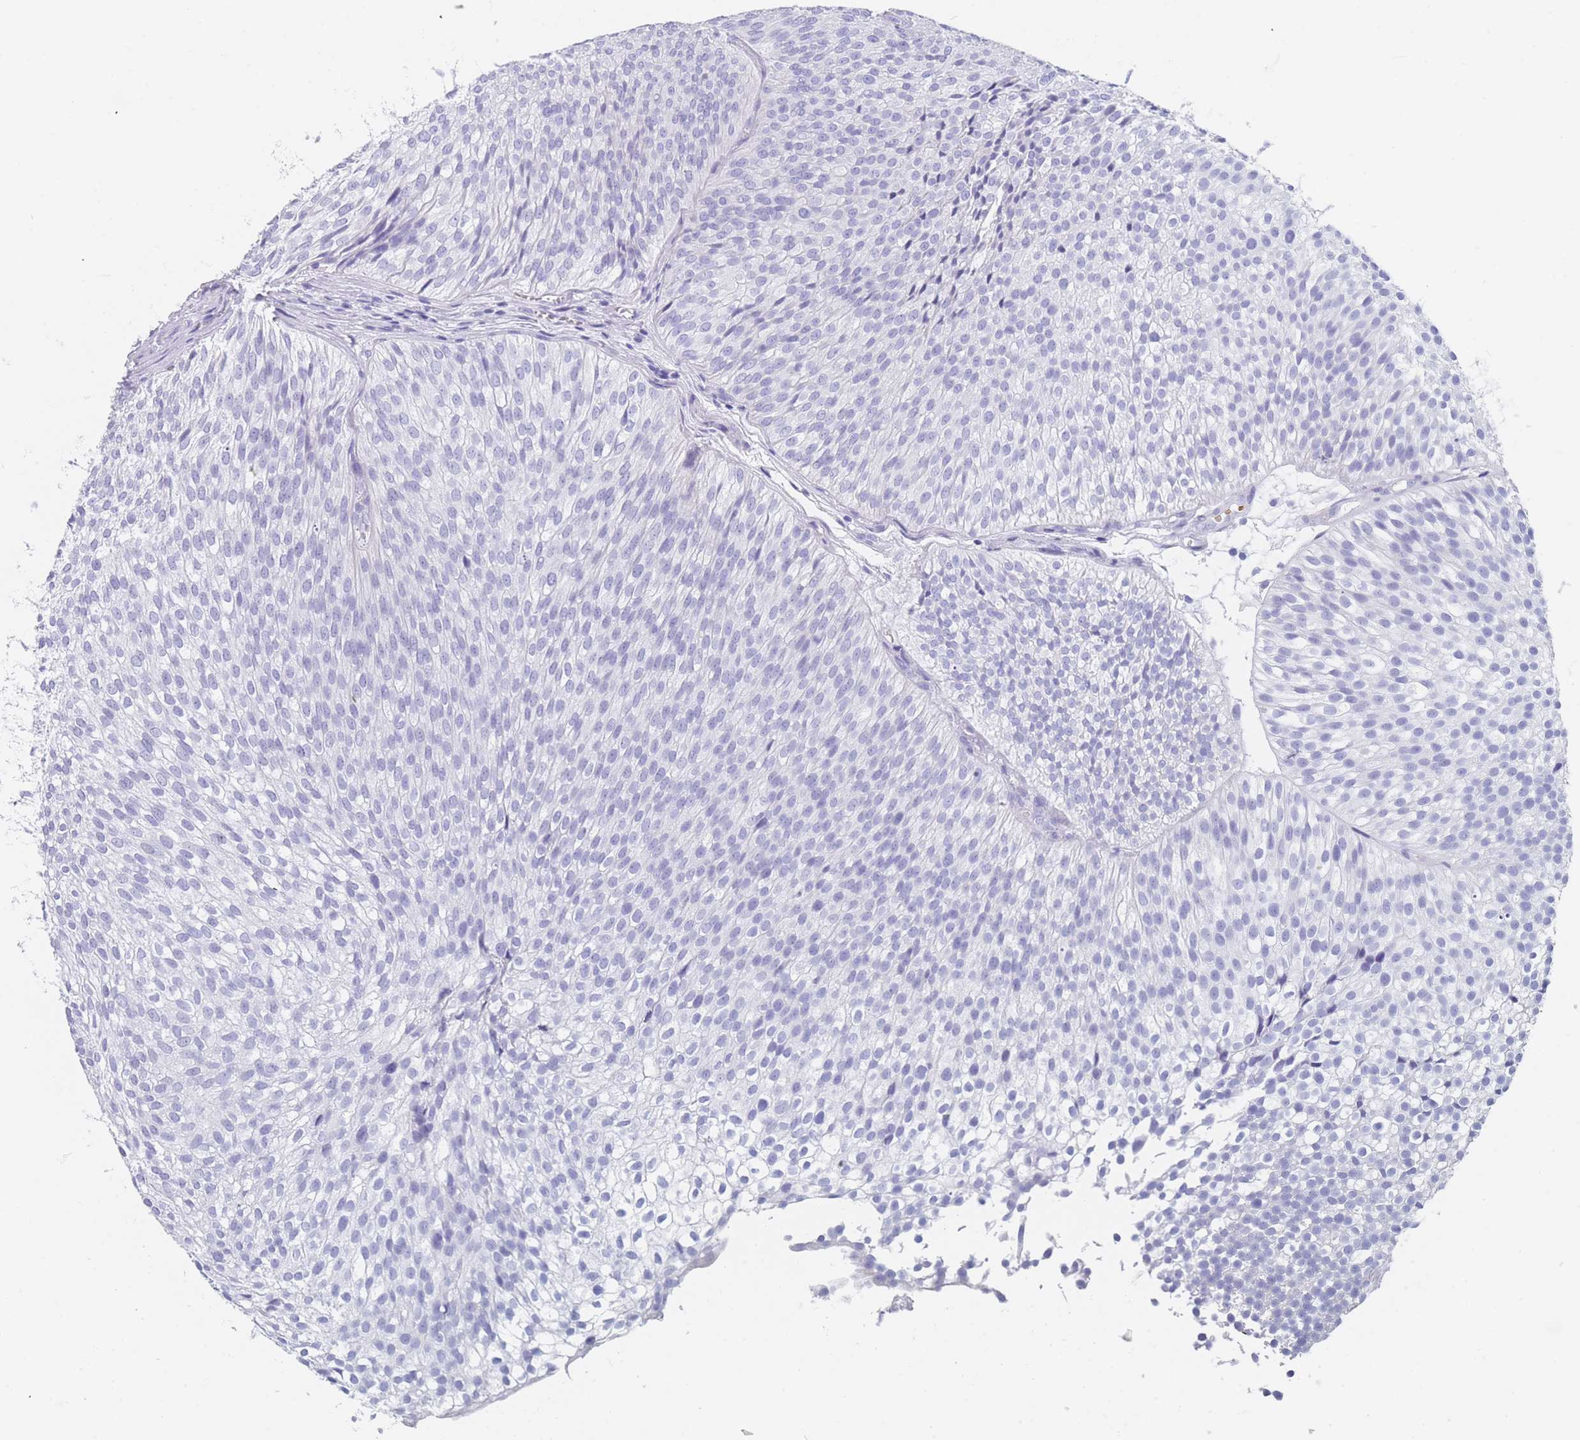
{"staining": {"intensity": "negative", "quantity": "none", "location": "none"}, "tissue": "urothelial cancer", "cell_type": "Tumor cells", "image_type": "cancer", "snomed": [{"axis": "morphology", "description": "Urothelial carcinoma, Low grade"}, {"axis": "topography", "description": "Urinary bladder"}], "caption": "Micrograph shows no protein staining in tumor cells of low-grade urothelial carcinoma tissue.", "gene": "OR5D16", "patient": {"sex": "male", "age": 91}}